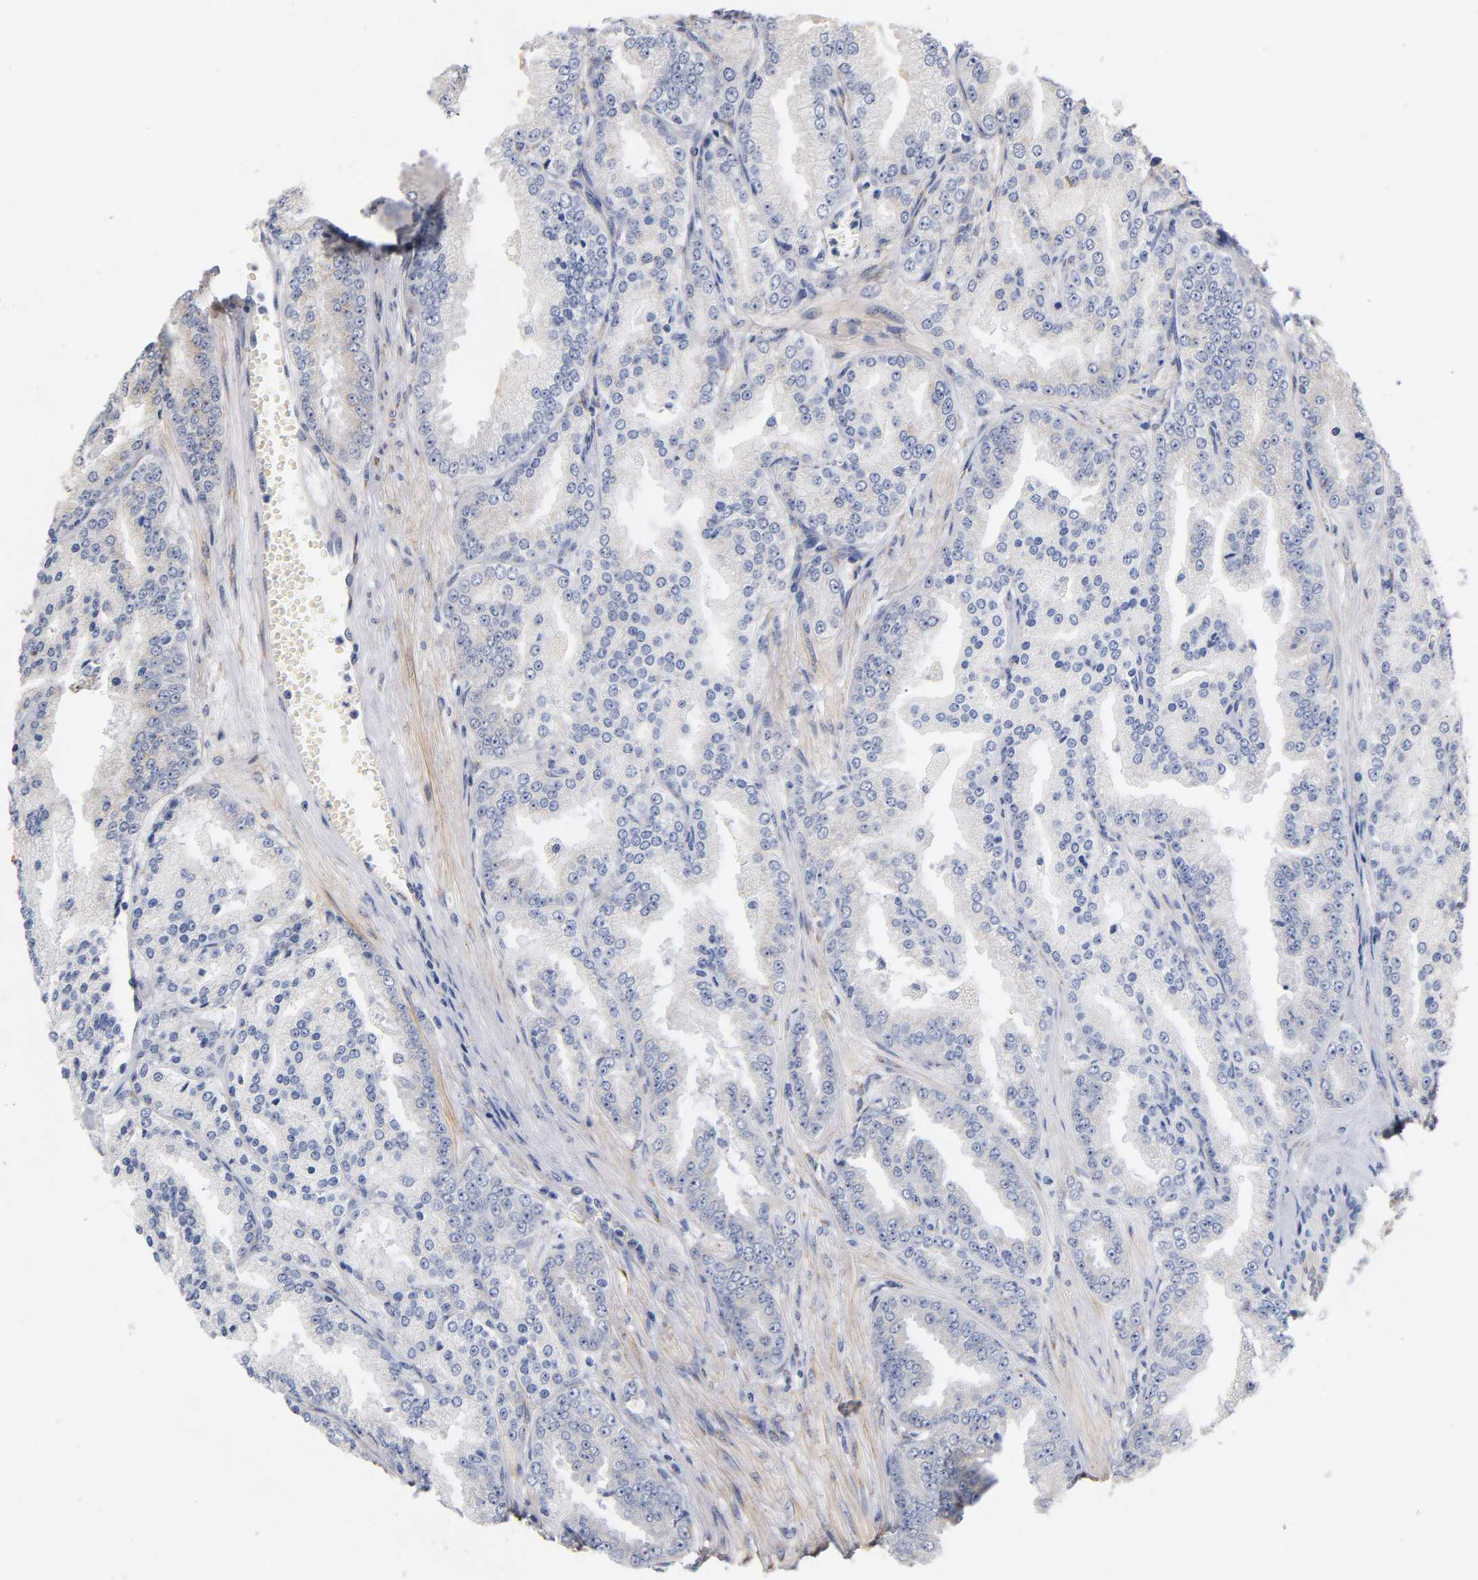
{"staining": {"intensity": "negative", "quantity": "none", "location": "none"}, "tissue": "prostate cancer", "cell_type": "Tumor cells", "image_type": "cancer", "snomed": [{"axis": "morphology", "description": "Adenocarcinoma, High grade"}, {"axis": "topography", "description": "Prostate"}], "caption": "Adenocarcinoma (high-grade) (prostate) was stained to show a protein in brown. There is no significant staining in tumor cells.", "gene": "LAMB1", "patient": {"sex": "male", "age": 61}}